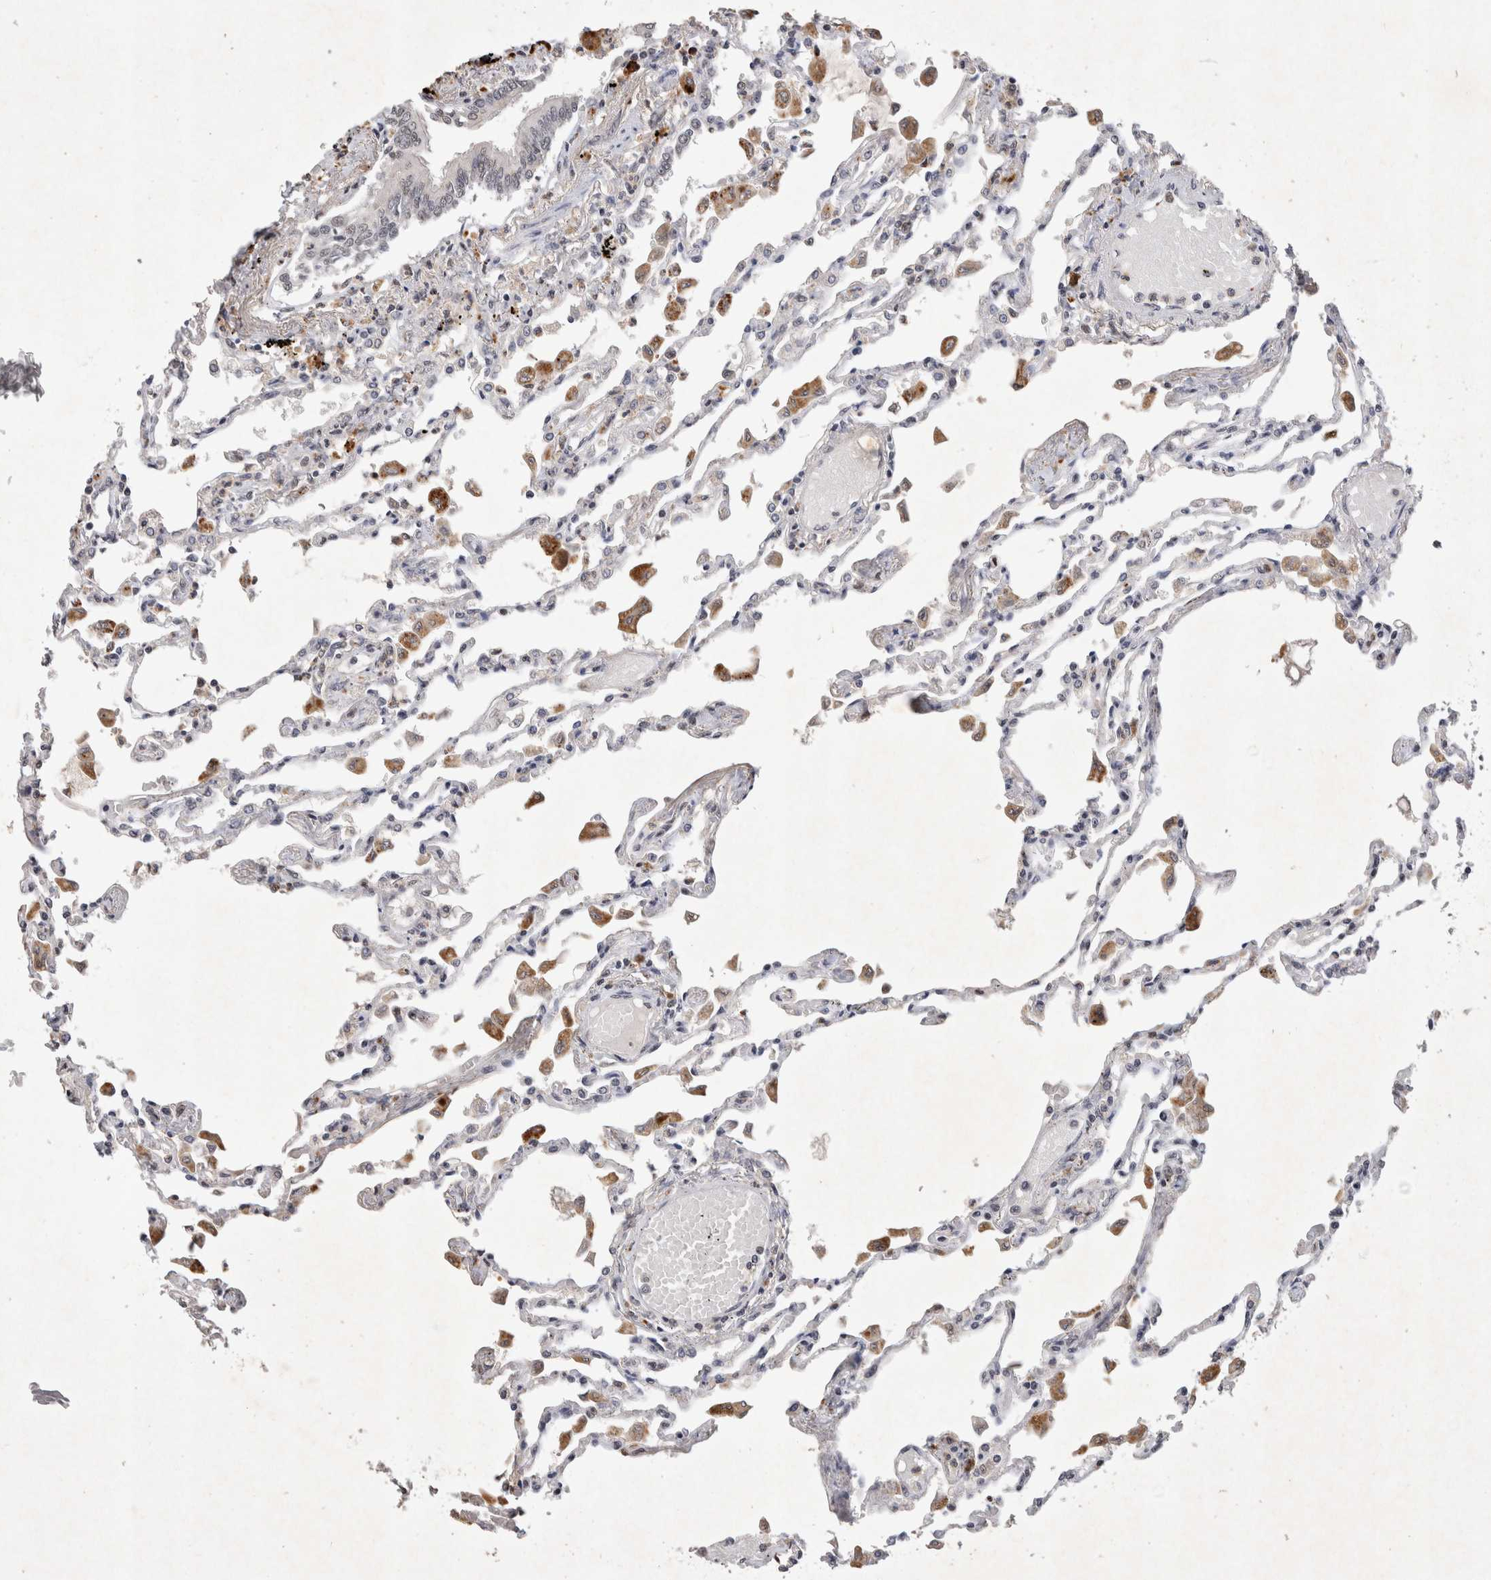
{"staining": {"intensity": "negative", "quantity": "none", "location": "none"}, "tissue": "lung", "cell_type": "Alveolar cells", "image_type": "normal", "snomed": [{"axis": "morphology", "description": "Normal tissue, NOS"}, {"axis": "topography", "description": "Bronchus"}, {"axis": "topography", "description": "Lung"}], "caption": "Immunohistochemistry (IHC) histopathology image of benign lung: lung stained with DAB shows no significant protein staining in alveolar cells.", "gene": "XRCC5", "patient": {"sex": "female", "age": 49}}